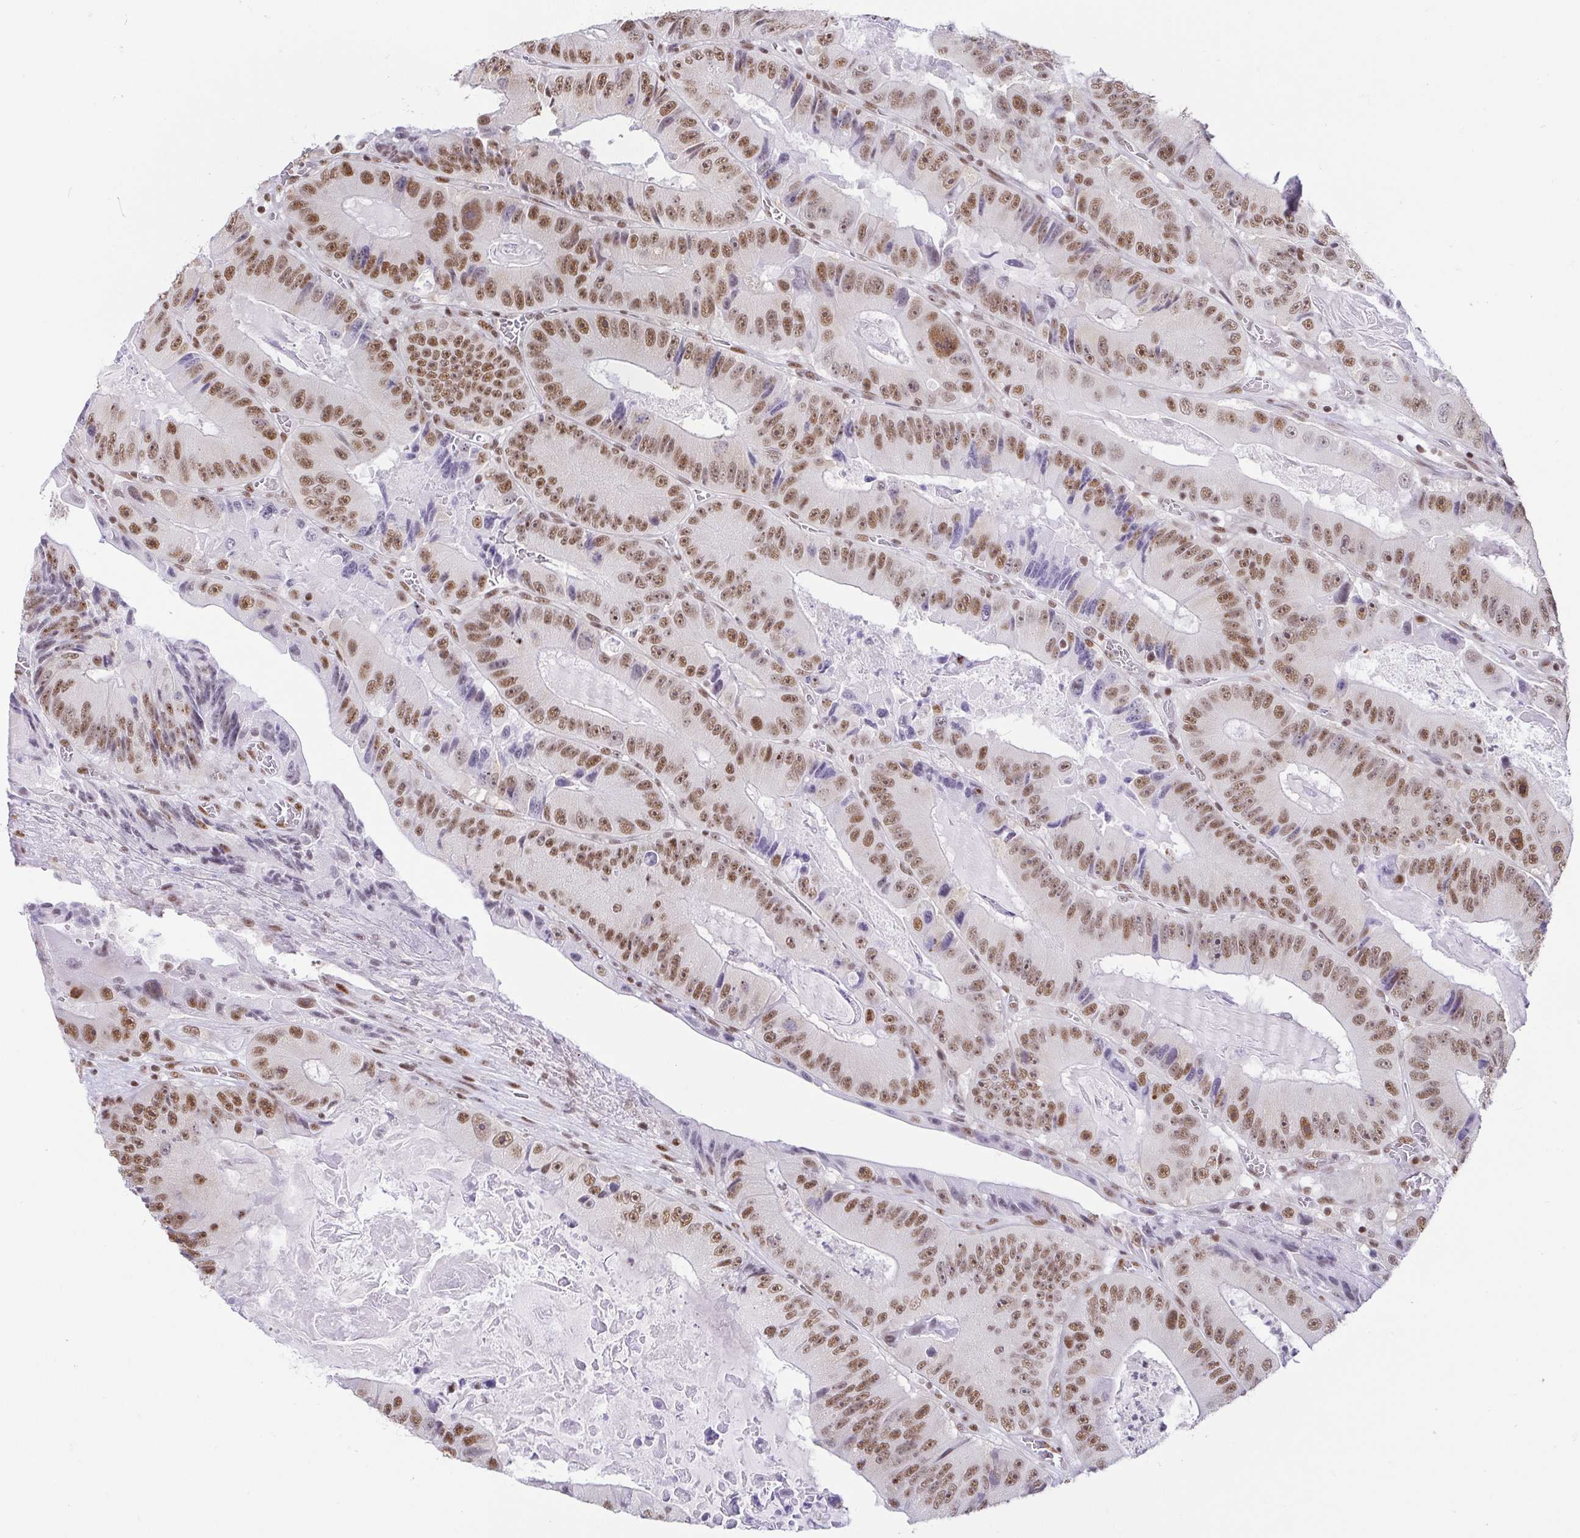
{"staining": {"intensity": "moderate", "quantity": ">75%", "location": "nuclear"}, "tissue": "colorectal cancer", "cell_type": "Tumor cells", "image_type": "cancer", "snomed": [{"axis": "morphology", "description": "Adenocarcinoma, NOS"}, {"axis": "topography", "description": "Colon"}], "caption": "Colorectal cancer tissue demonstrates moderate nuclear positivity in approximately >75% of tumor cells", "gene": "EWSR1", "patient": {"sex": "female", "age": 86}}